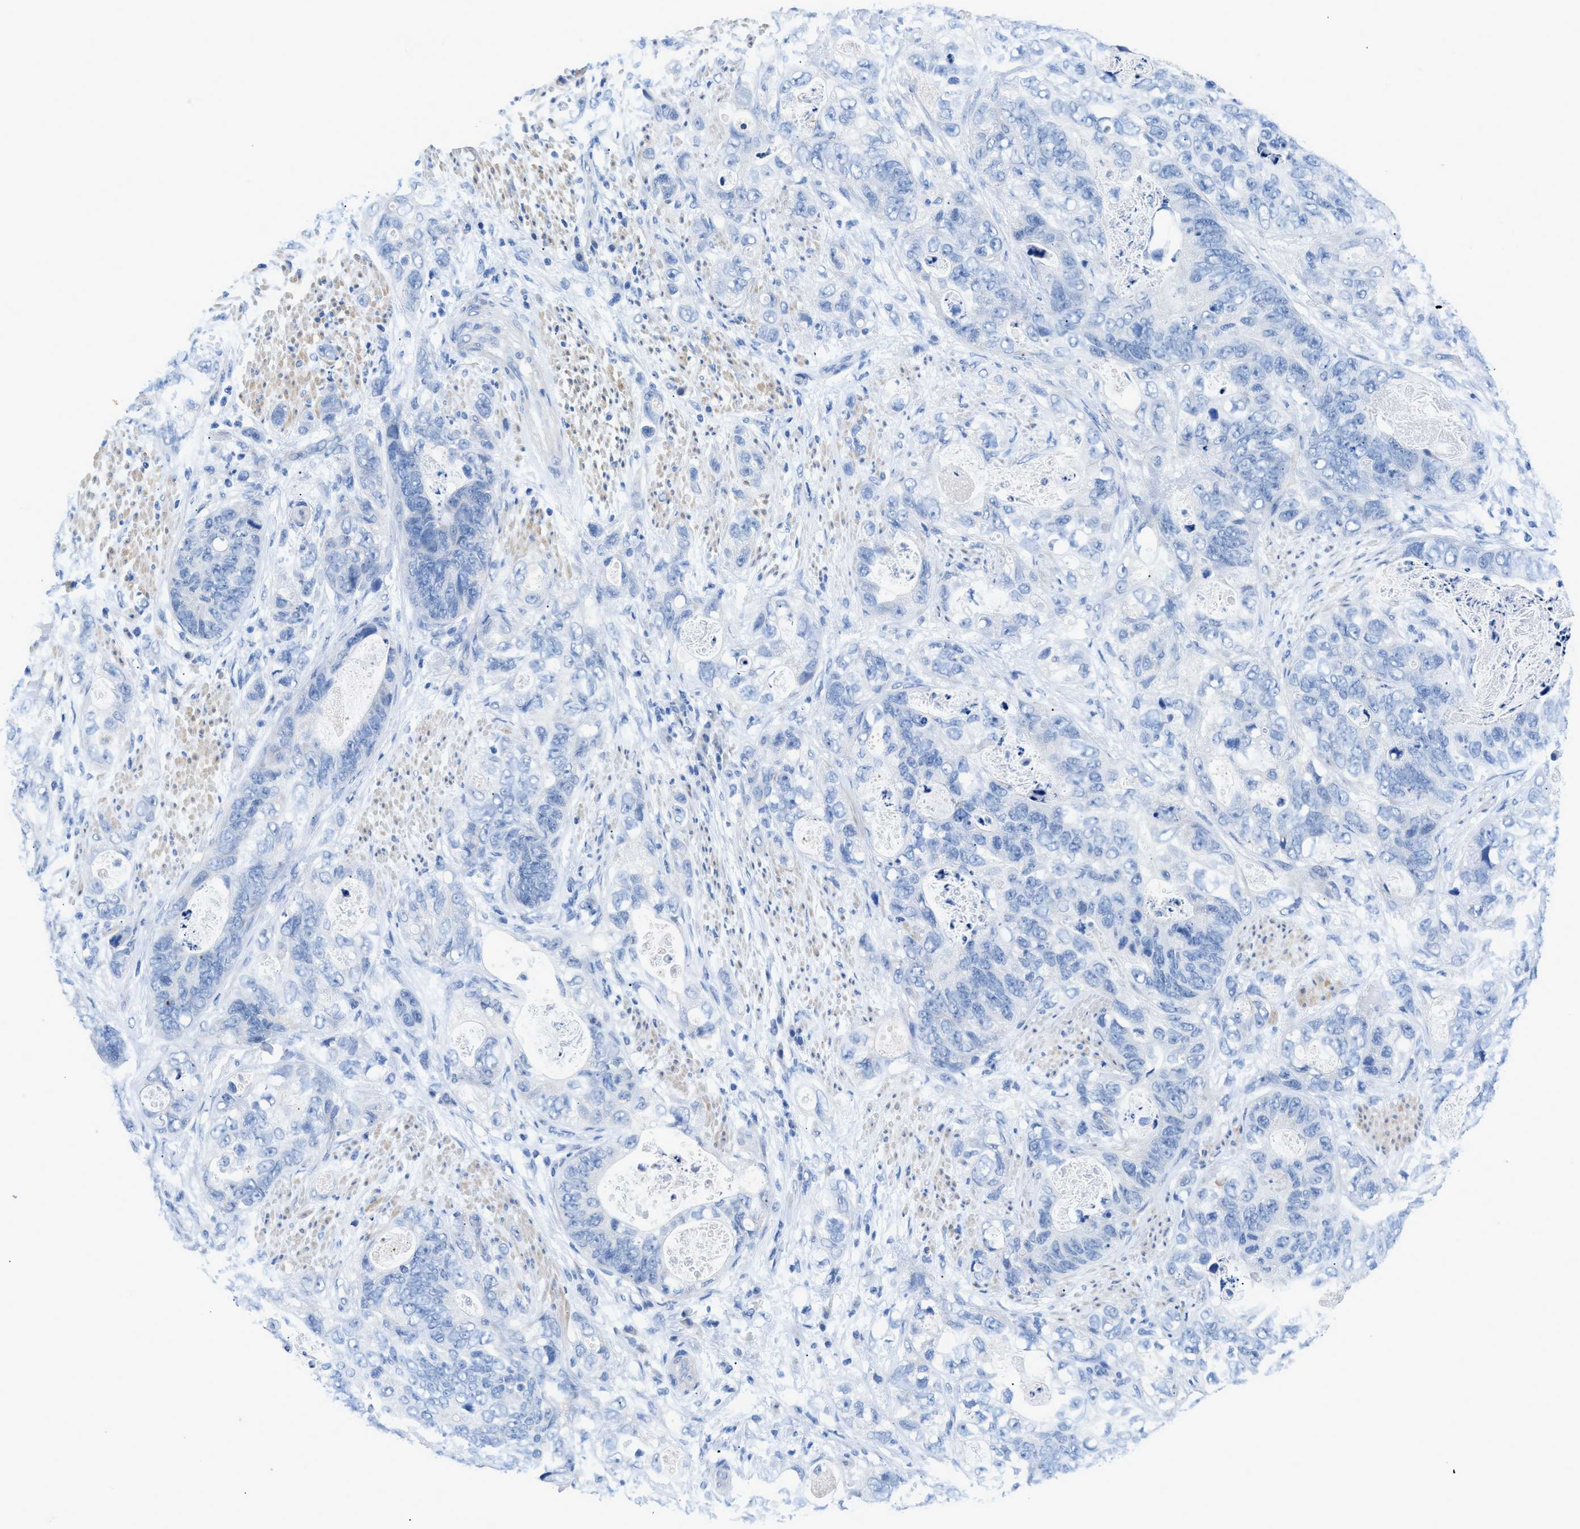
{"staining": {"intensity": "negative", "quantity": "none", "location": "none"}, "tissue": "stomach cancer", "cell_type": "Tumor cells", "image_type": "cancer", "snomed": [{"axis": "morphology", "description": "Adenocarcinoma, NOS"}, {"axis": "topography", "description": "Stomach"}], "caption": "Tumor cells are negative for brown protein staining in stomach adenocarcinoma. (DAB immunohistochemistry with hematoxylin counter stain).", "gene": "SLC10A6", "patient": {"sex": "female", "age": 89}}